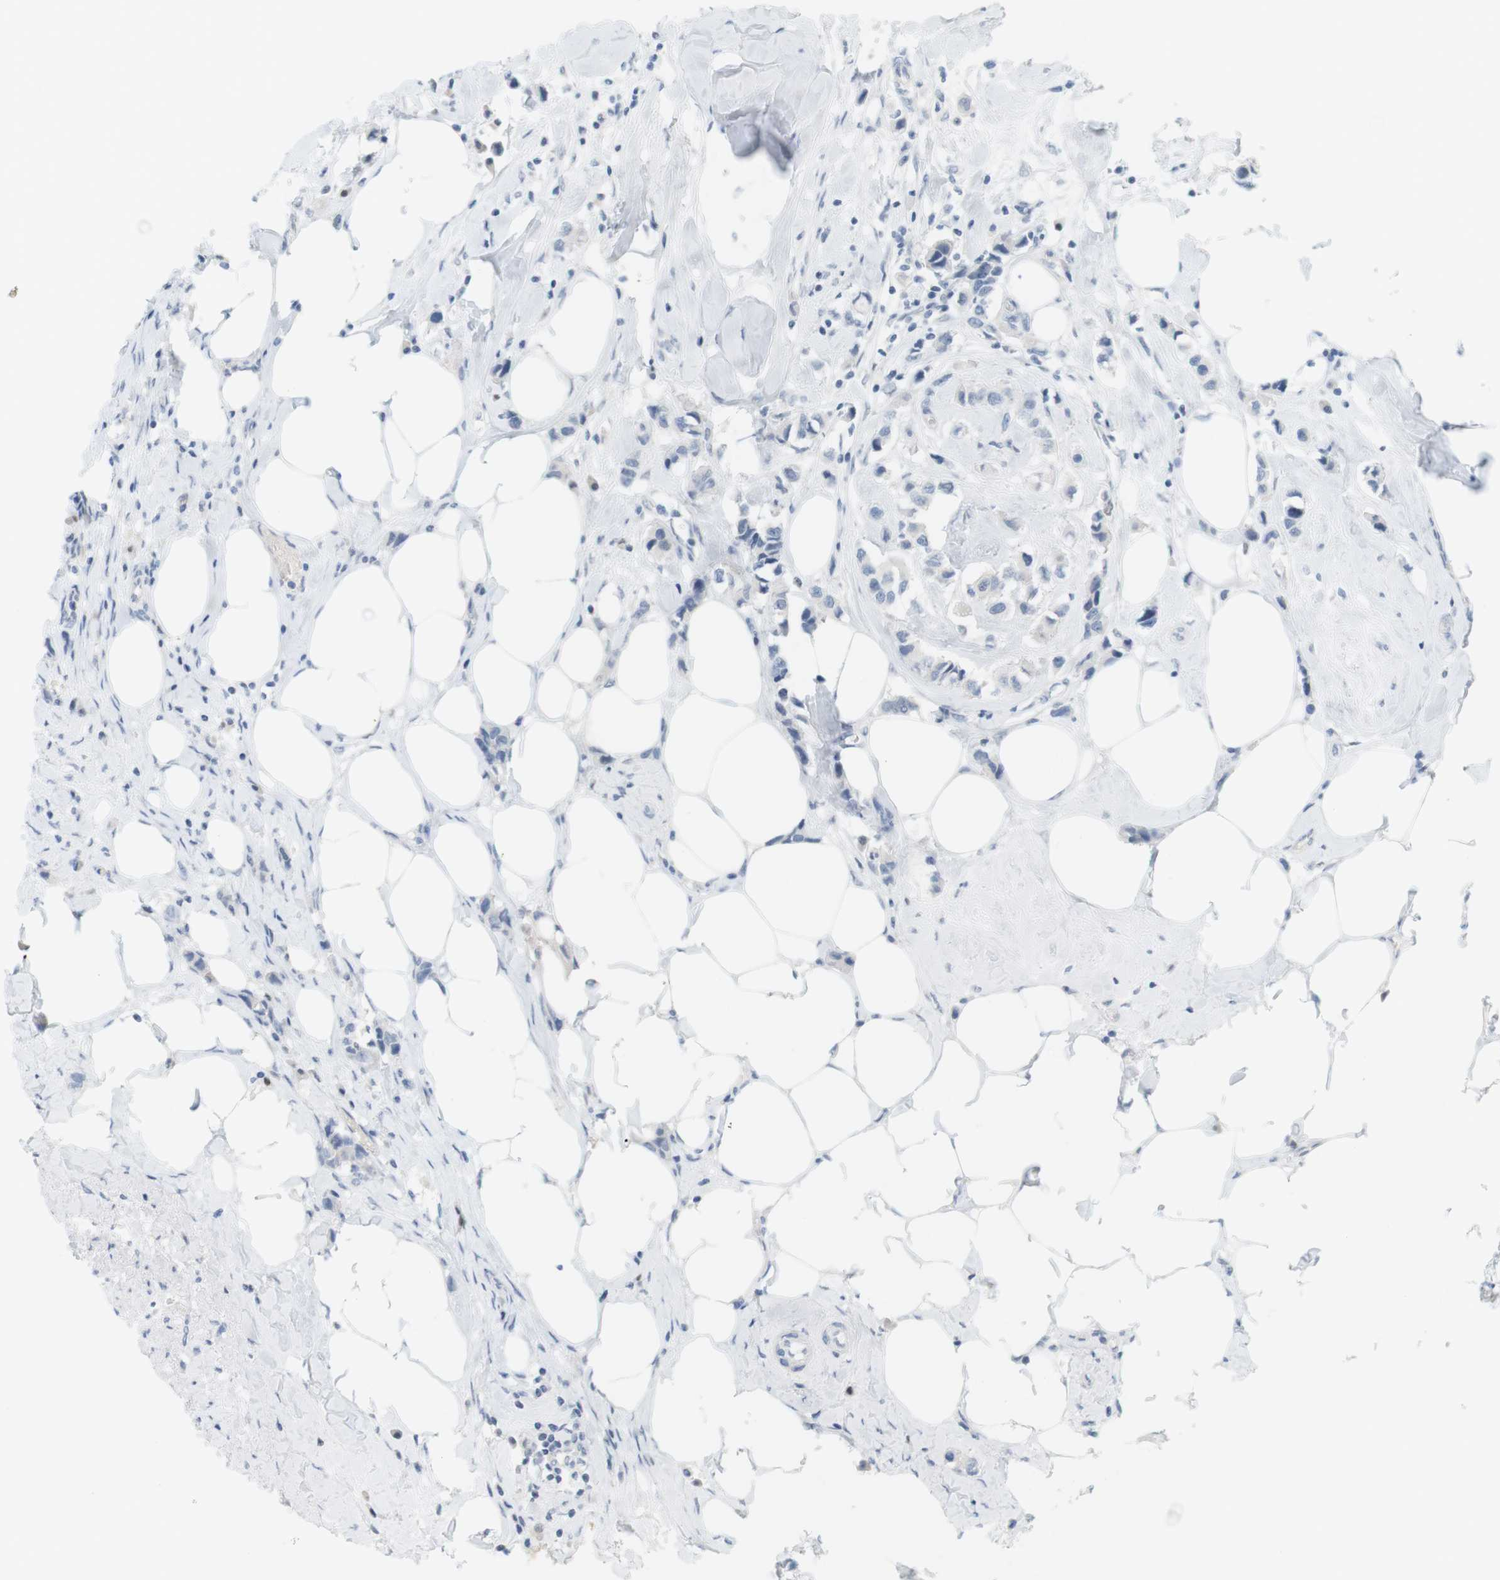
{"staining": {"intensity": "negative", "quantity": "none", "location": "none"}, "tissue": "breast cancer", "cell_type": "Tumor cells", "image_type": "cancer", "snomed": [{"axis": "morphology", "description": "Normal tissue, NOS"}, {"axis": "morphology", "description": "Duct carcinoma"}, {"axis": "topography", "description": "Breast"}], "caption": "A high-resolution histopathology image shows IHC staining of breast cancer (intraductal carcinoma), which exhibits no significant staining in tumor cells.", "gene": "CREB3L2", "patient": {"sex": "female", "age": 50}}